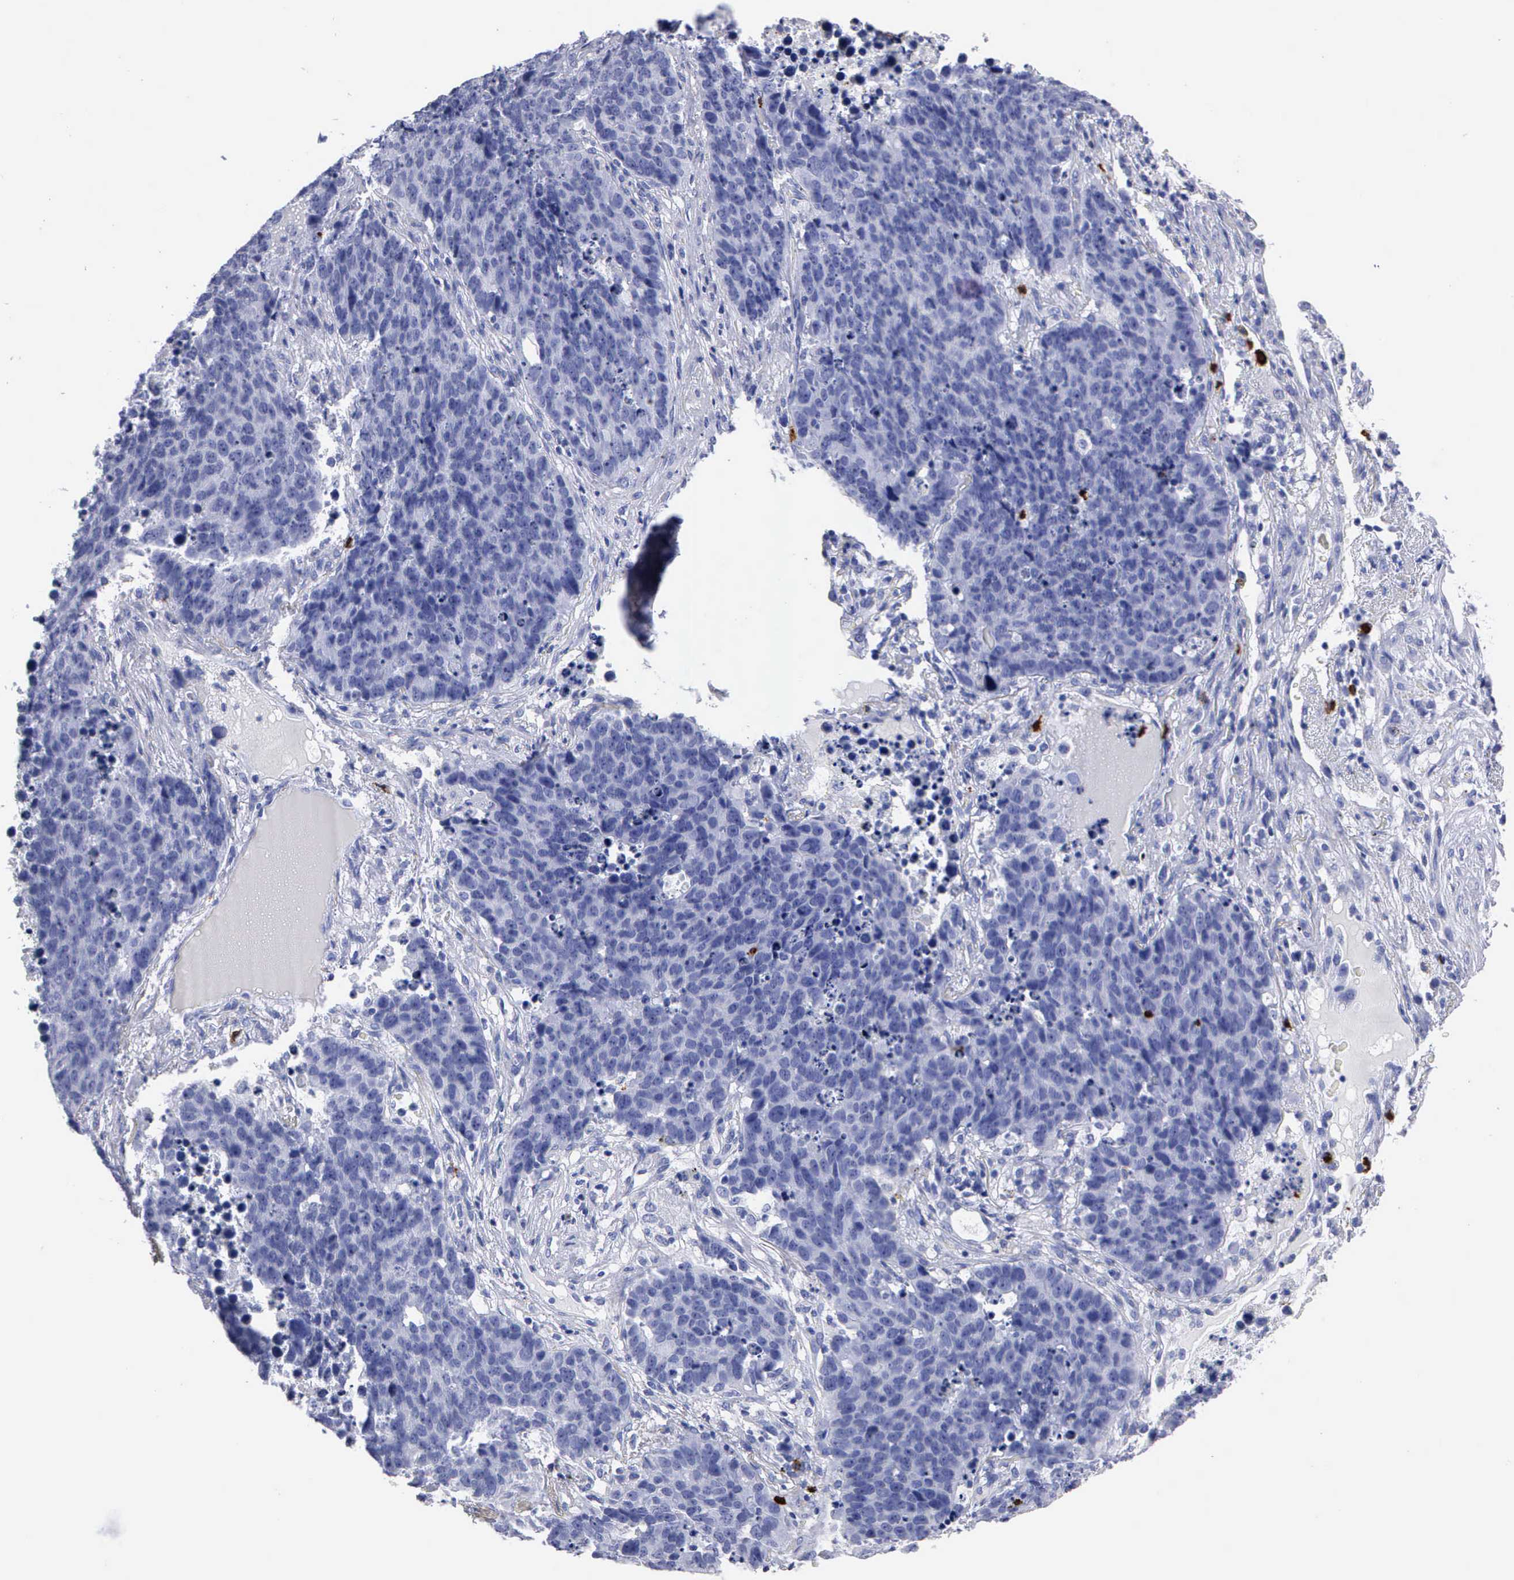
{"staining": {"intensity": "negative", "quantity": "none", "location": "none"}, "tissue": "lung cancer", "cell_type": "Tumor cells", "image_type": "cancer", "snomed": [{"axis": "morphology", "description": "Carcinoid, malignant, NOS"}, {"axis": "topography", "description": "Lung"}], "caption": "The image reveals no staining of tumor cells in lung cancer.", "gene": "CTSG", "patient": {"sex": "male", "age": 60}}